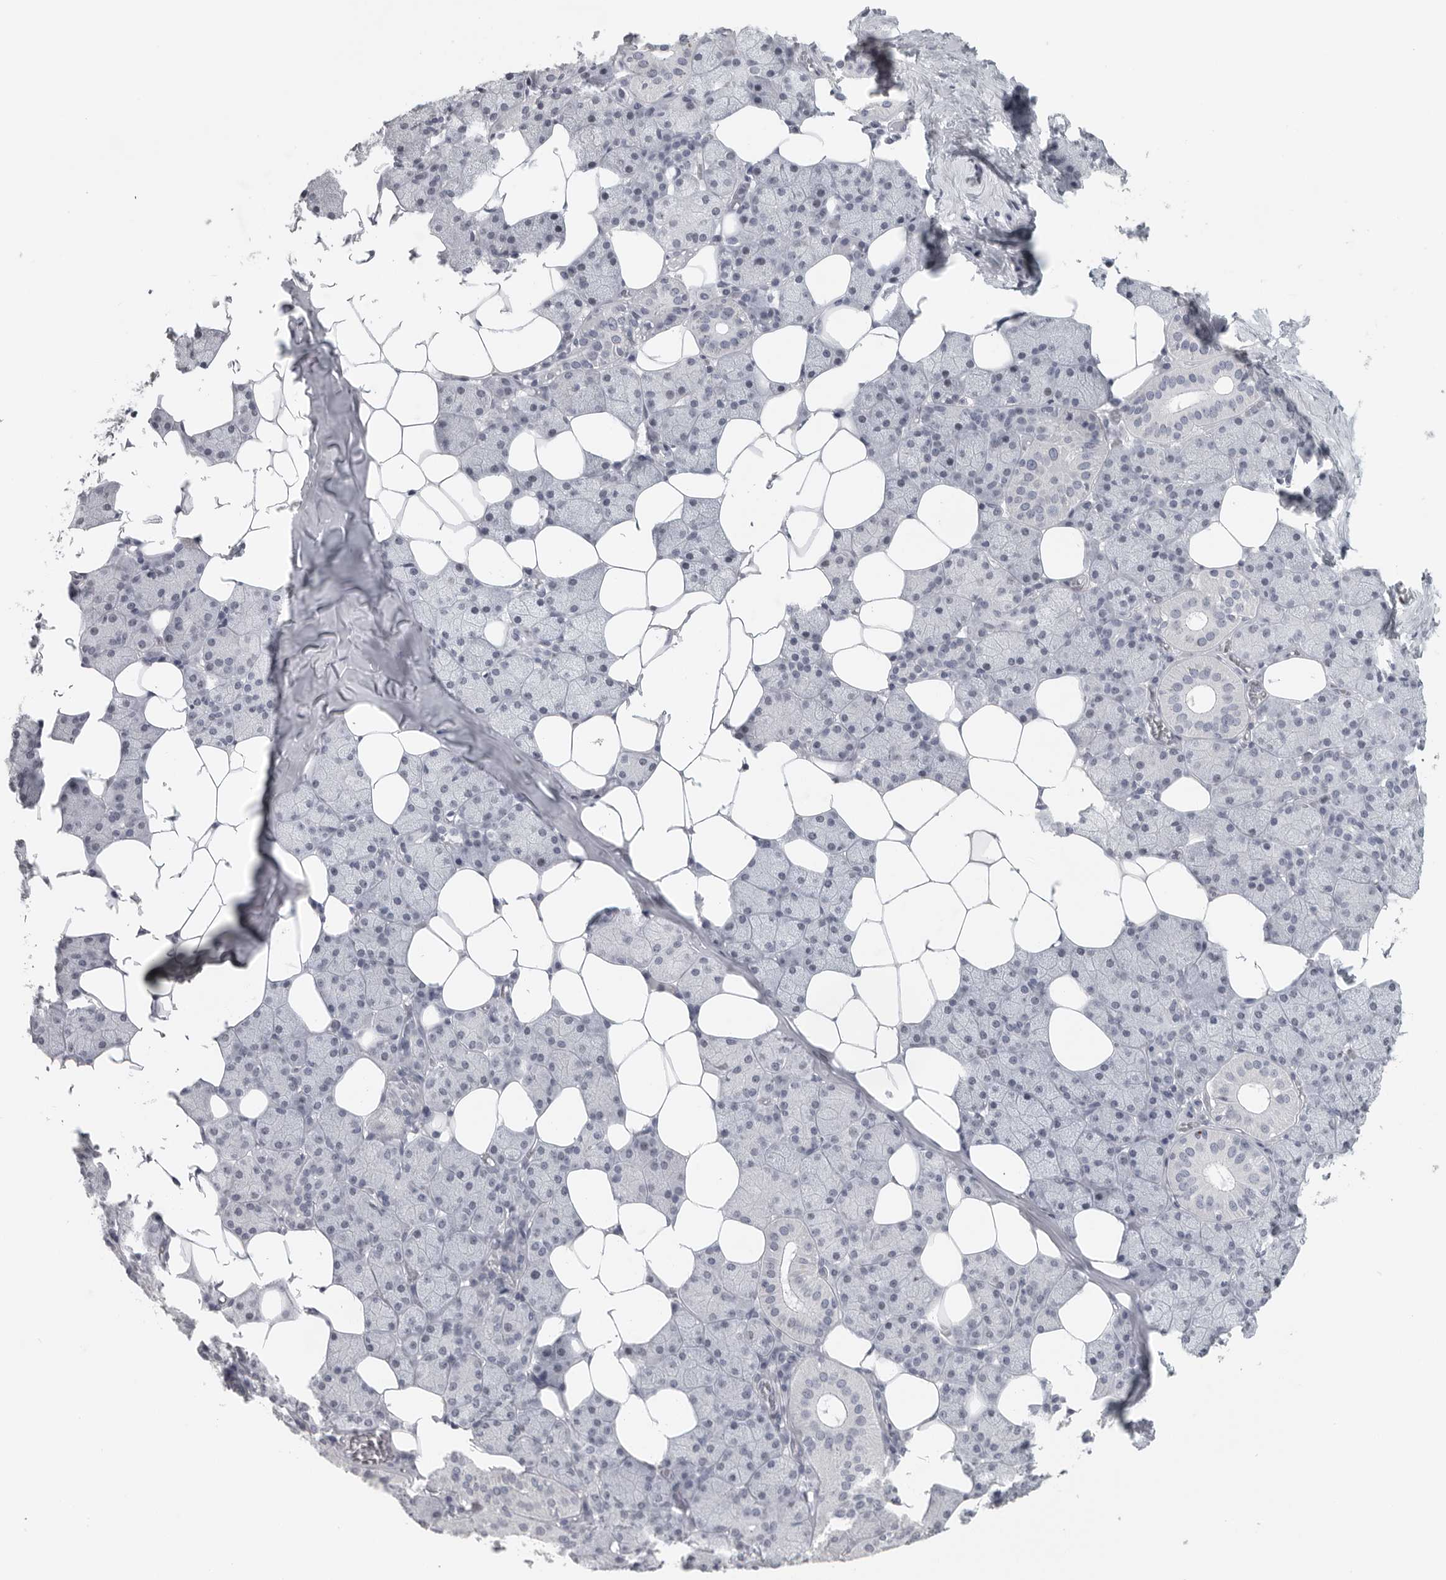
{"staining": {"intensity": "negative", "quantity": "none", "location": "none"}, "tissue": "salivary gland", "cell_type": "Glandular cells", "image_type": "normal", "snomed": [{"axis": "morphology", "description": "Normal tissue, NOS"}, {"axis": "topography", "description": "Salivary gland"}], "caption": "DAB immunohistochemical staining of normal human salivary gland demonstrates no significant expression in glandular cells.", "gene": "SATB2", "patient": {"sex": "female", "age": 33}}